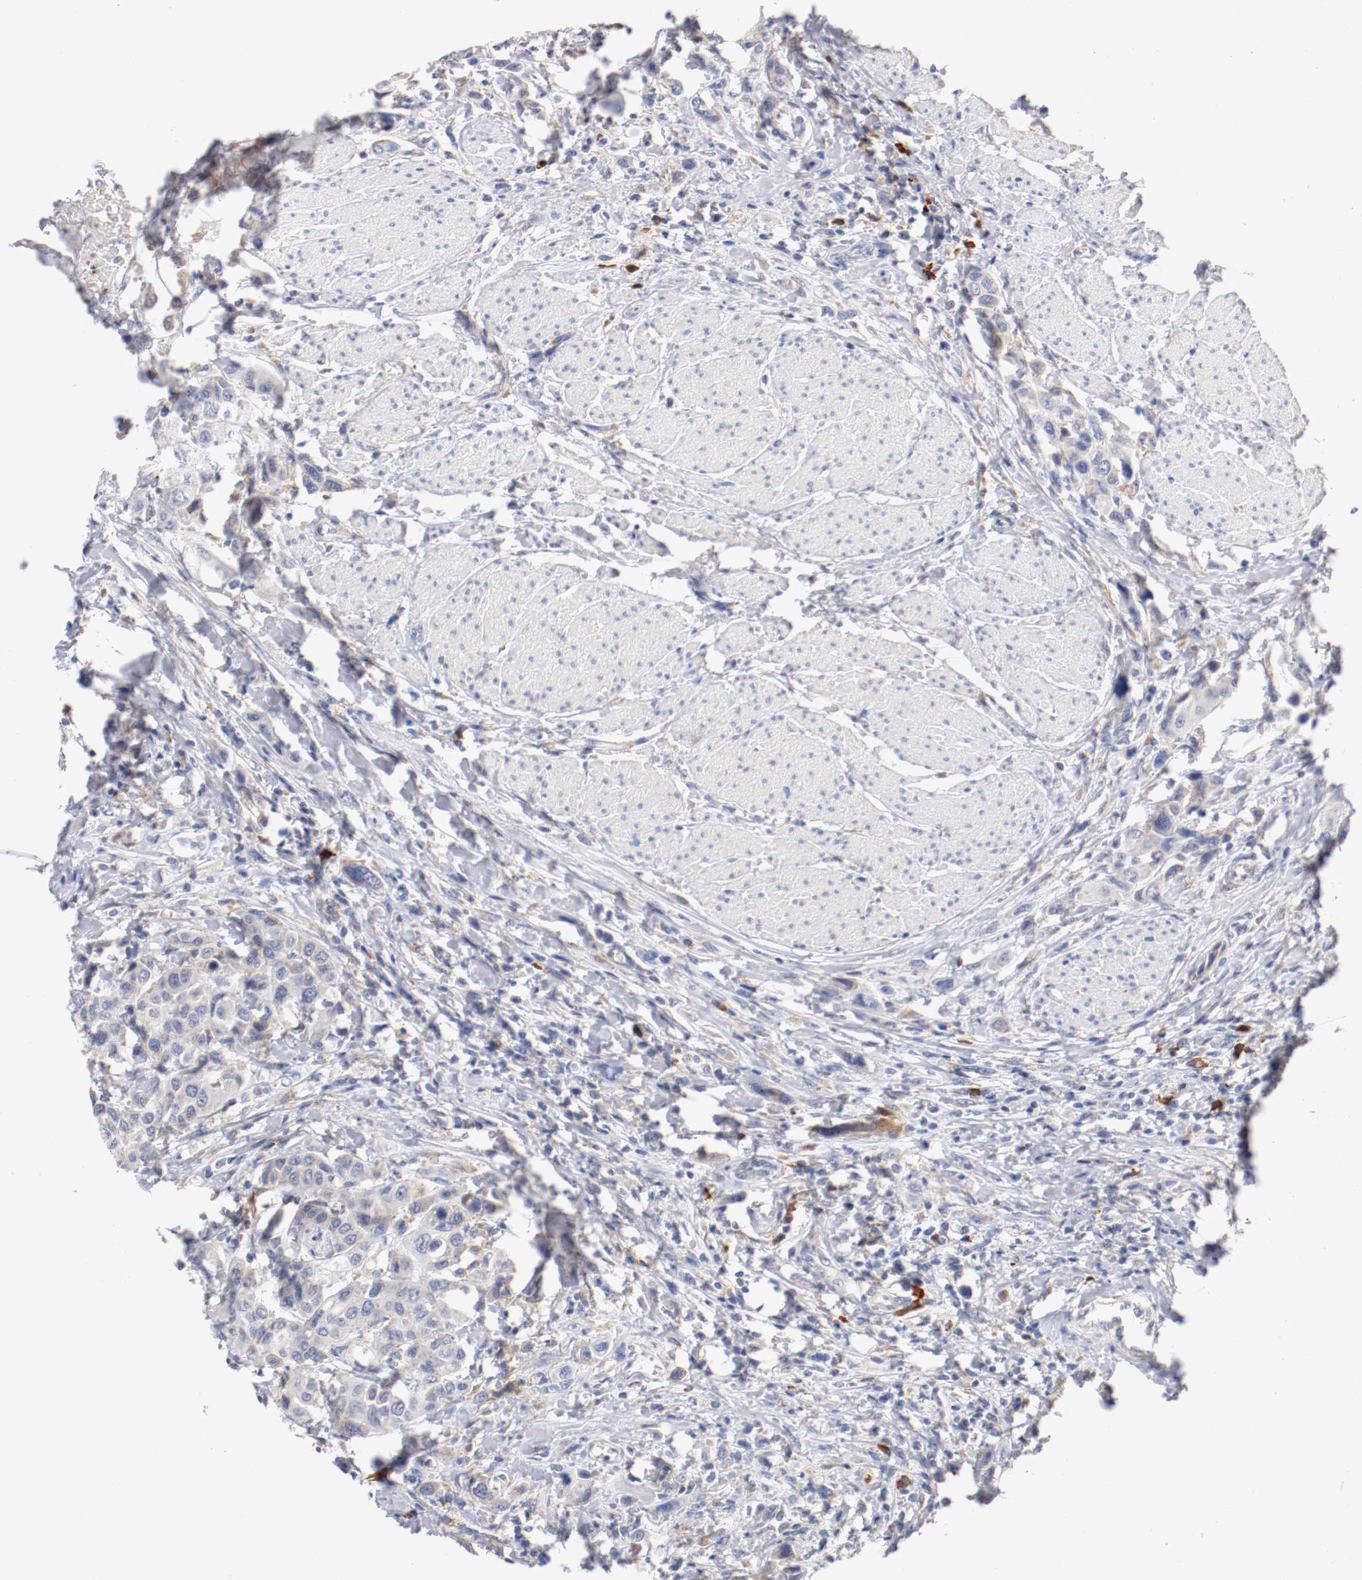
{"staining": {"intensity": "weak", "quantity": "<25%", "location": "cytoplasmic/membranous"}, "tissue": "urothelial cancer", "cell_type": "Tumor cells", "image_type": "cancer", "snomed": [{"axis": "morphology", "description": "Urothelial carcinoma, High grade"}, {"axis": "topography", "description": "Urinary bladder"}], "caption": "Immunohistochemistry of human urothelial cancer demonstrates no expression in tumor cells.", "gene": "TRAF2", "patient": {"sex": "male", "age": 50}}